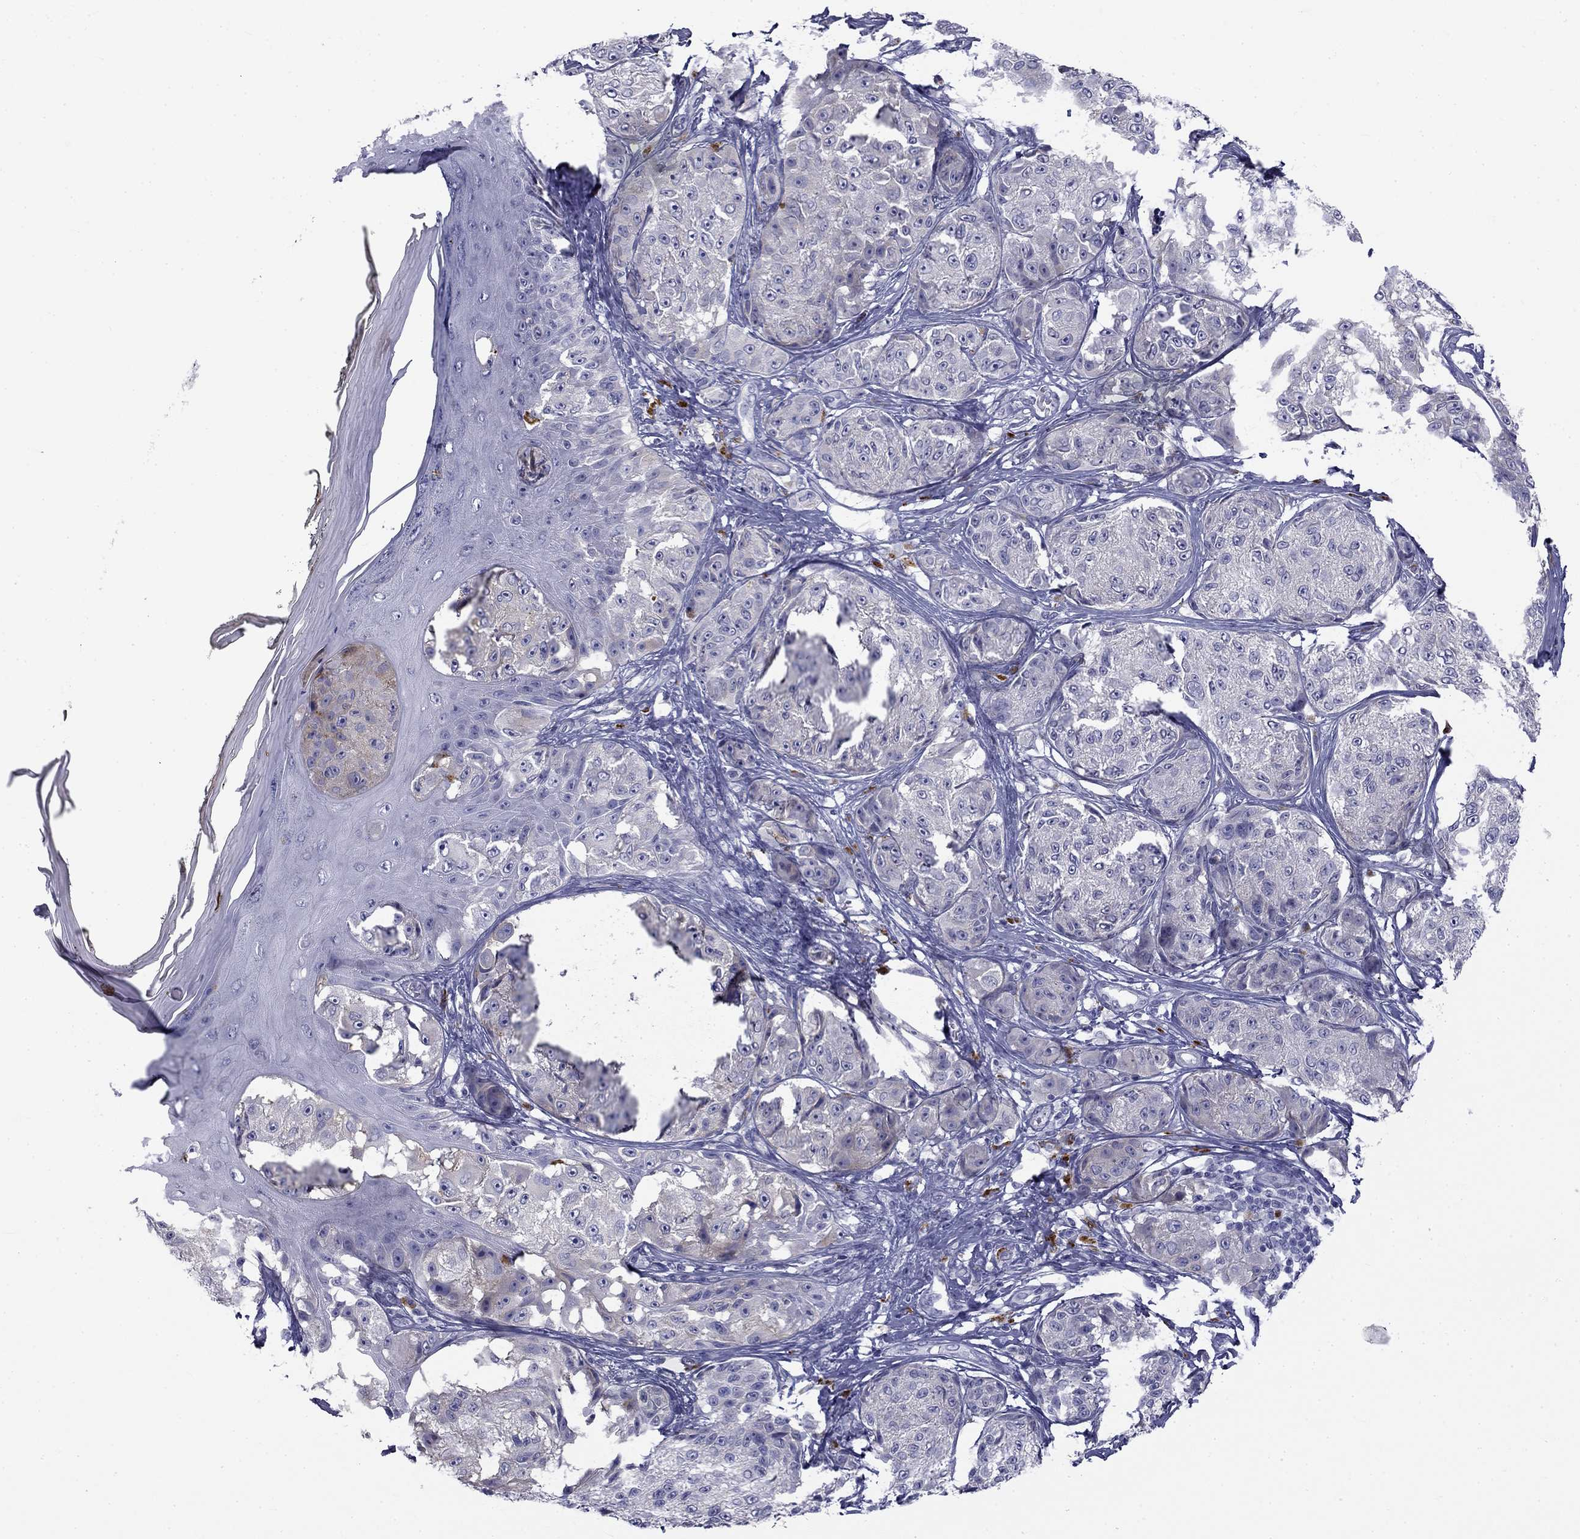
{"staining": {"intensity": "negative", "quantity": "none", "location": "none"}, "tissue": "melanoma", "cell_type": "Tumor cells", "image_type": "cancer", "snomed": [{"axis": "morphology", "description": "Malignant melanoma, NOS"}, {"axis": "topography", "description": "Skin"}], "caption": "DAB (3,3'-diaminobenzidine) immunohistochemical staining of human melanoma reveals no significant expression in tumor cells.", "gene": "CLPSL2", "patient": {"sex": "male", "age": 61}}